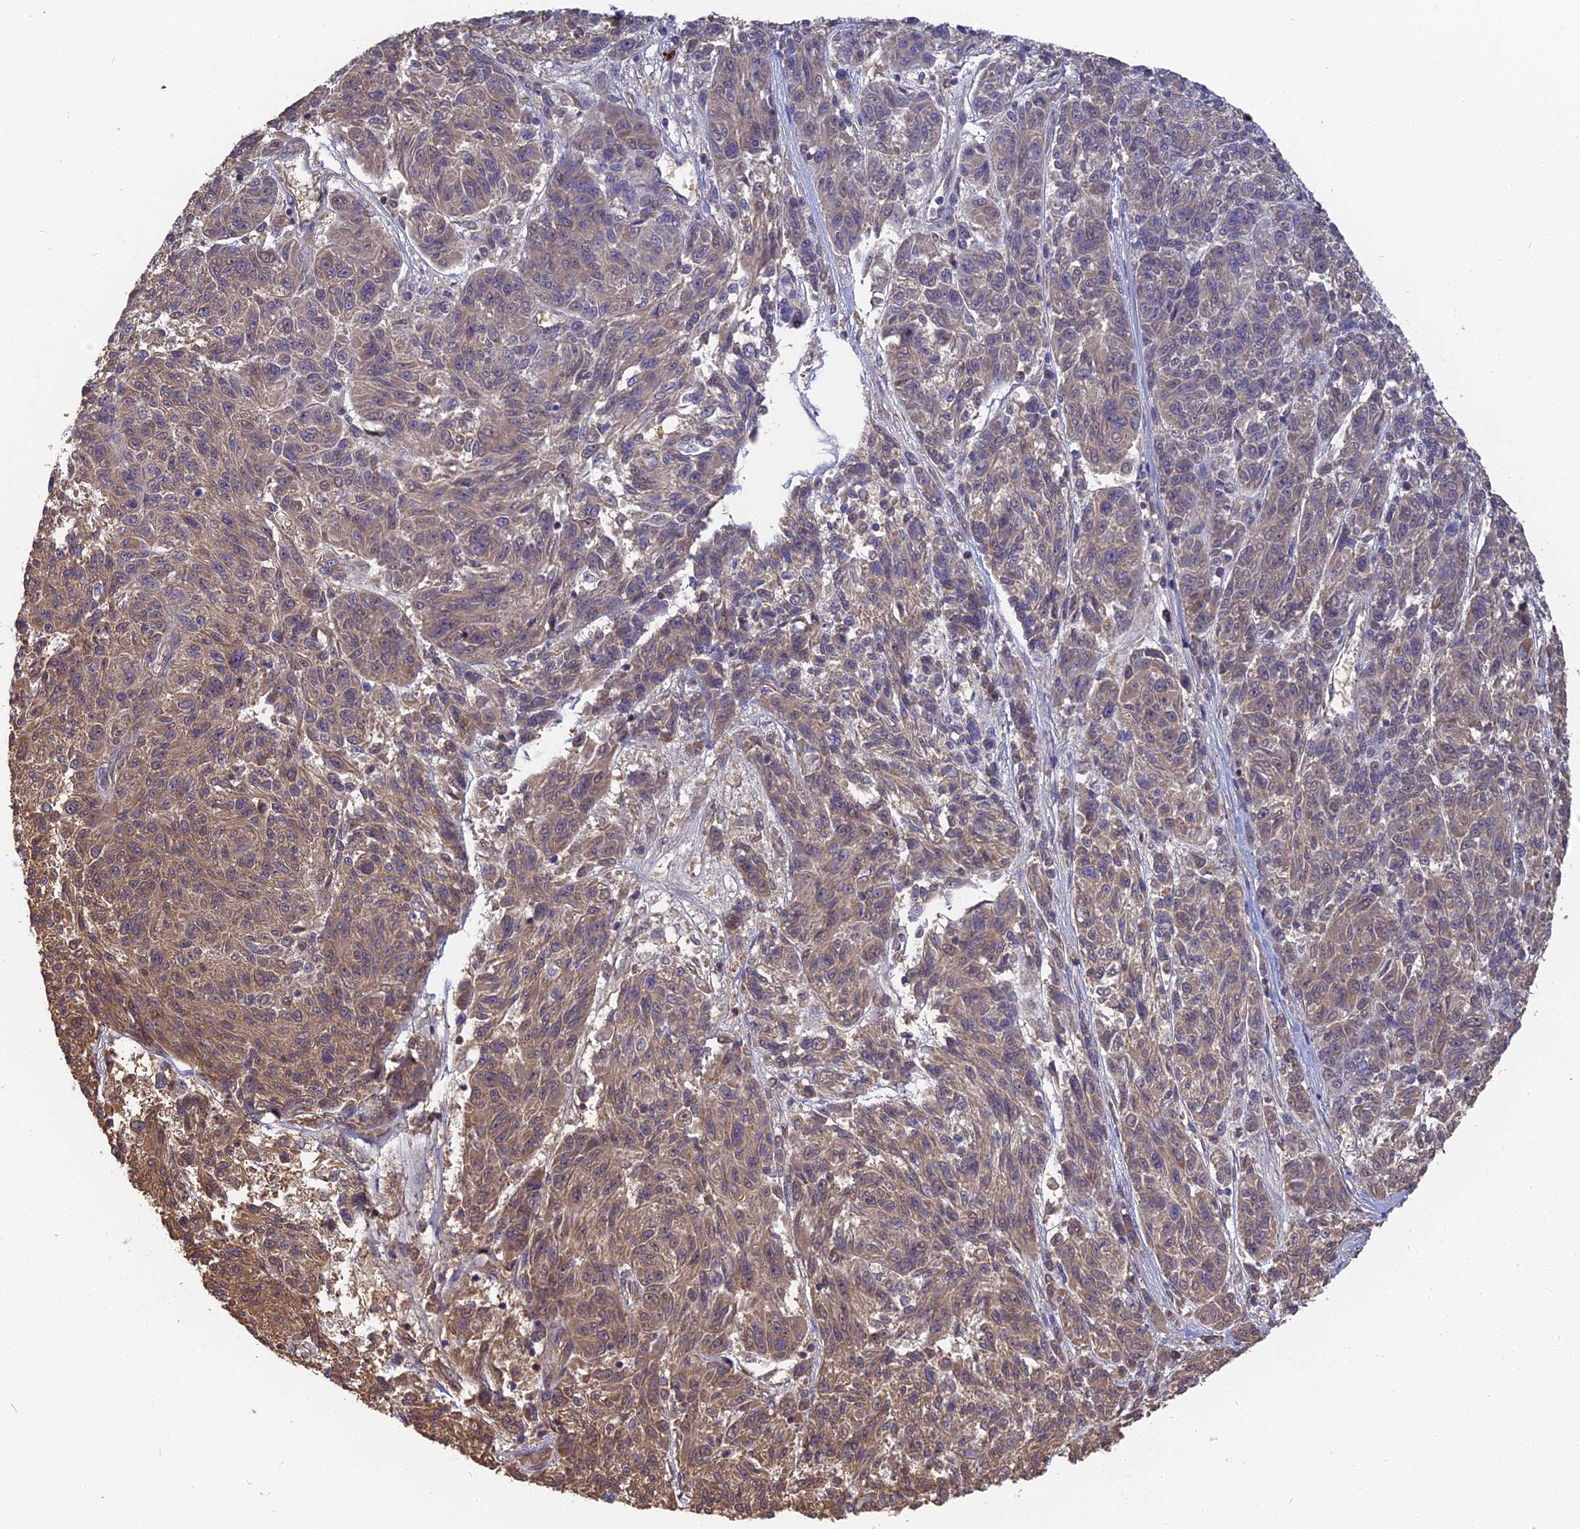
{"staining": {"intensity": "moderate", "quantity": "<25%", "location": "cytoplasmic/membranous"}, "tissue": "melanoma", "cell_type": "Tumor cells", "image_type": "cancer", "snomed": [{"axis": "morphology", "description": "Malignant melanoma, NOS"}, {"axis": "topography", "description": "Skin"}], "caption": "Tumor cells display low levels of moderate cytoplasmic/membranous positivity in approximately <25% of cells in melanoma.", "gene": "ERMAP", "patient": {"sex": "male", "age": 53}}